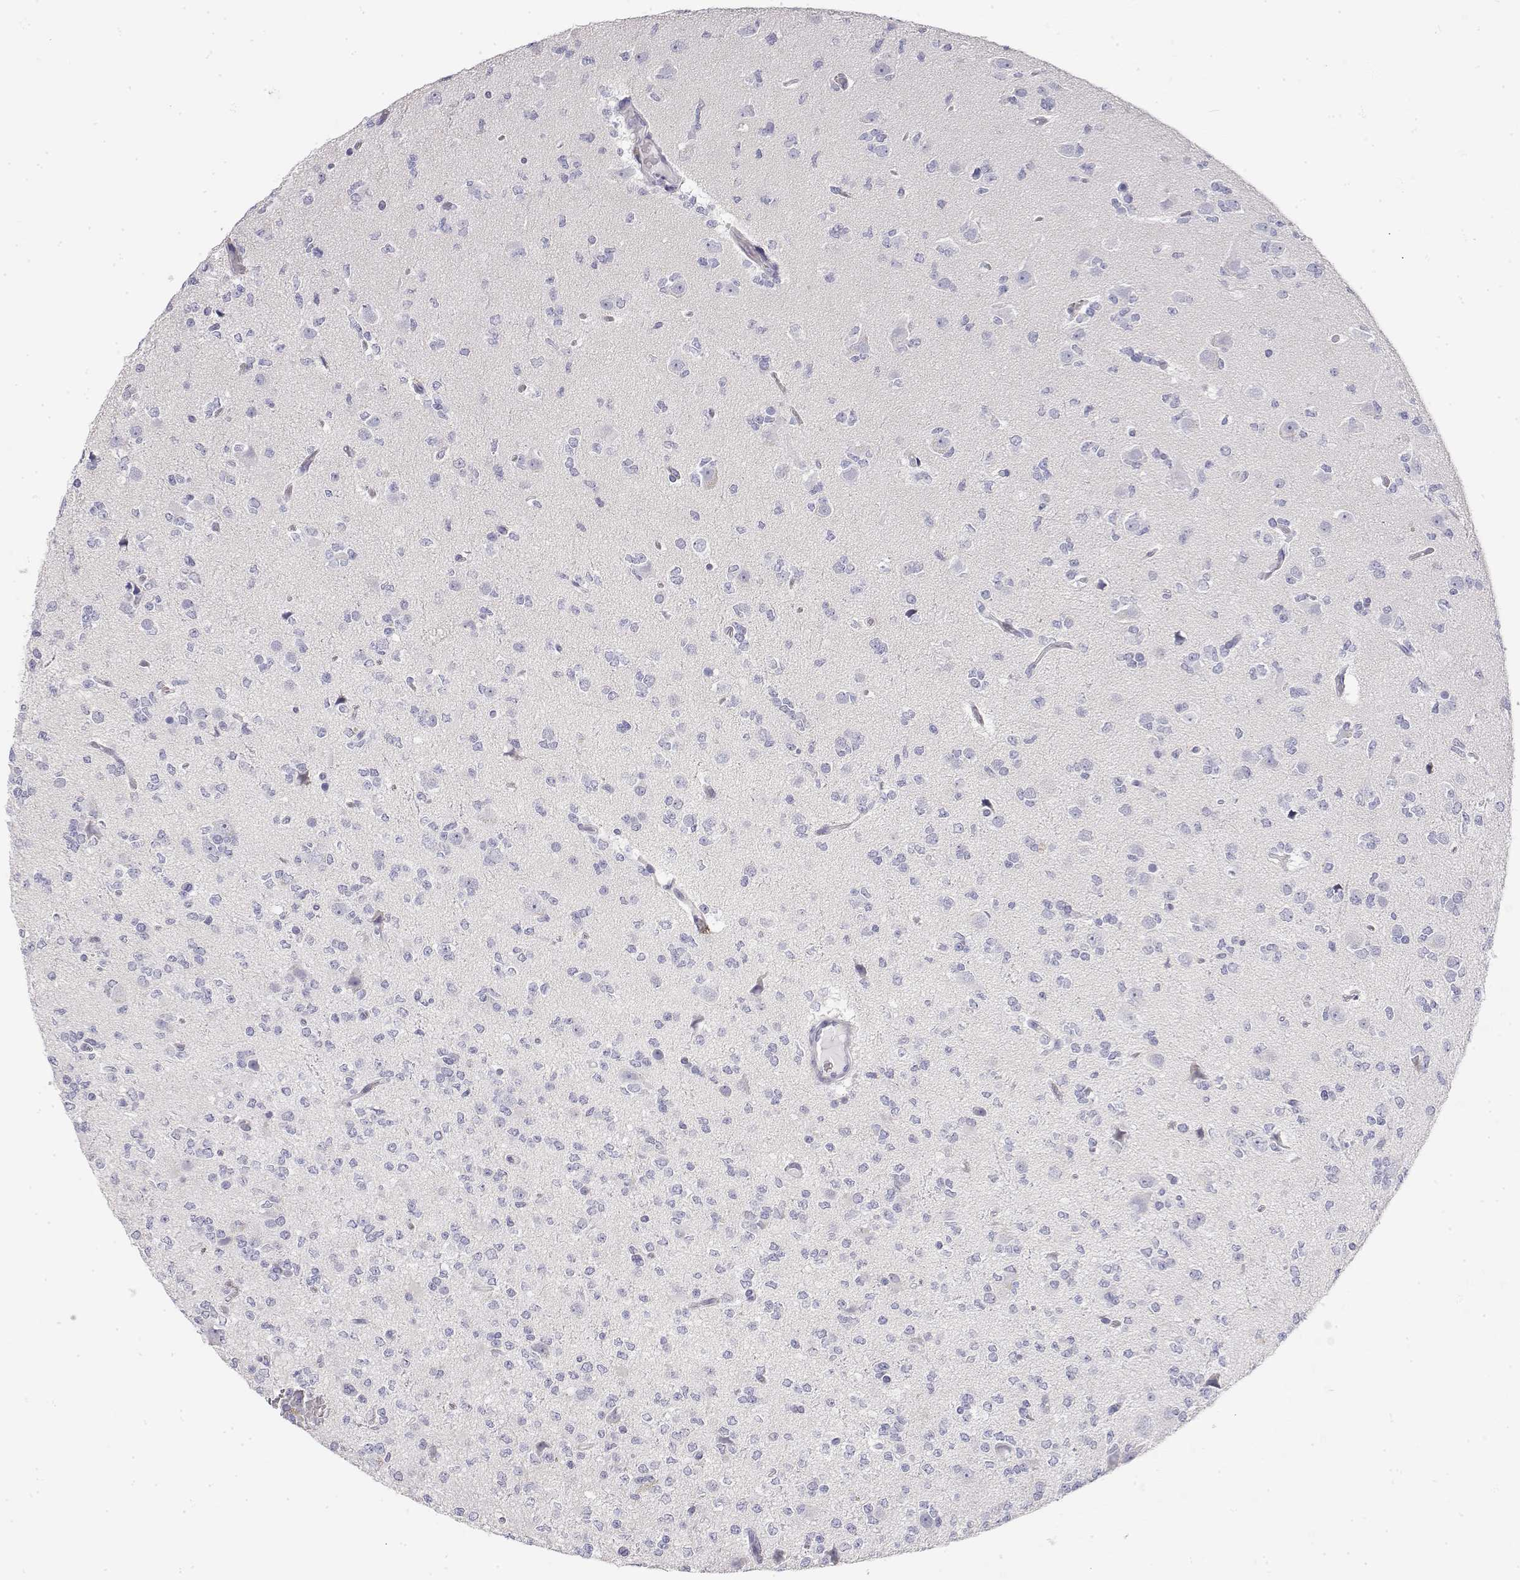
{"staining": {"intensity": "negative", "quantity": "none", "location": "none"}, "tissue": "glioma", "cell_type": "Tumor cells", "image_type": "cancer", "snomed": [{"axis": "morphology", "description": "Glioma, malignant, Low grade"}, {"axis": "topography", "description": "Brain"}], "caption": "IHC photomicrograph of neoplastic tissue: malignant low-grade glioma stained with DAB (3,3'-diaminobenzidine) shows no significant protein expression in tumor cells.", "gene": "MISP", "patient": {"sex": "male", "age": 27}}